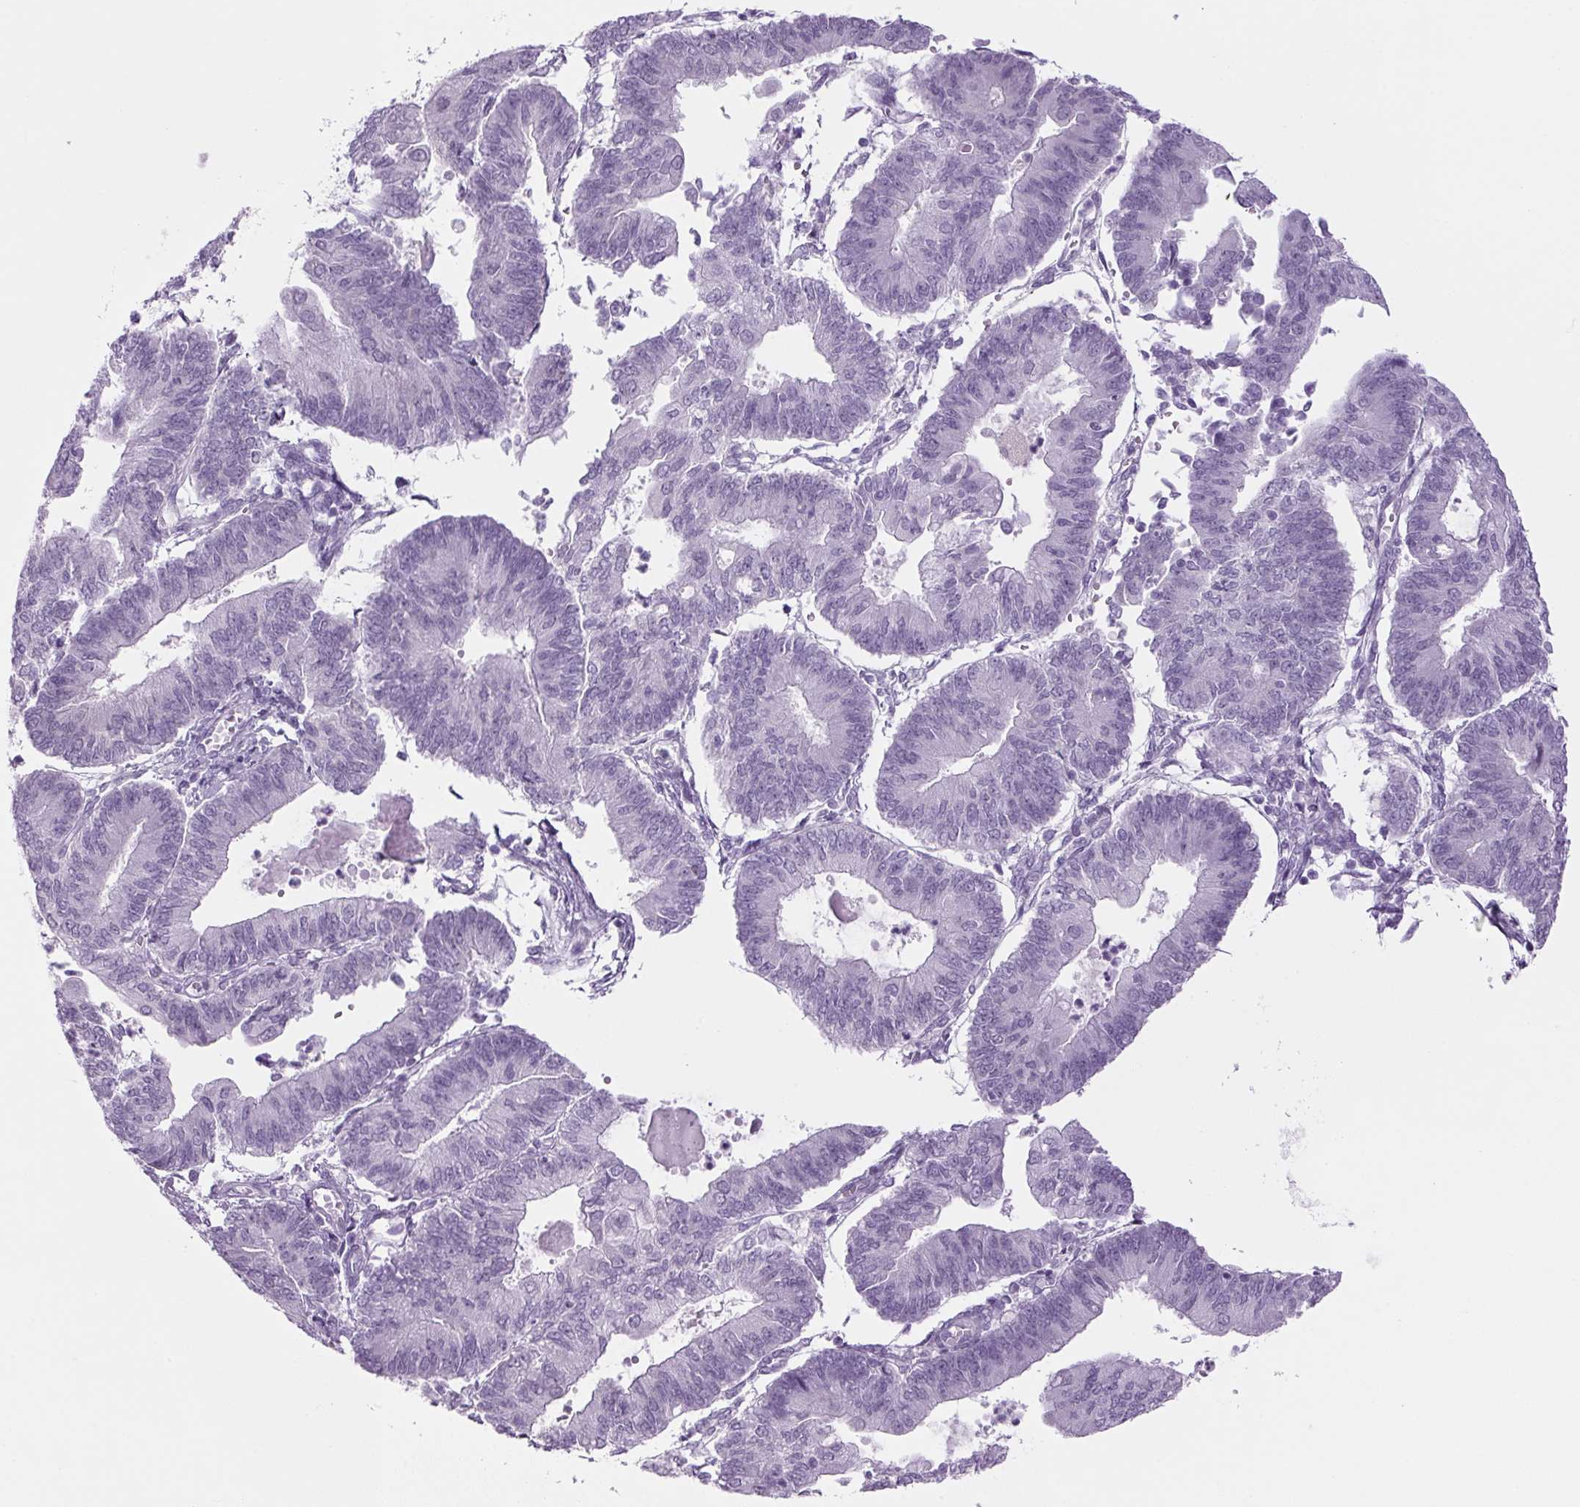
{"staining": {"intensity": "negative", "quantity": "none", "location": "none"}, "tissue": "endometrial cancer", "cell_type": "Tumor cells", "image_type": "cancer", "snomed": [{"axis": "morphology", "description": "Adenocarcinoma, NOS"}, {"axis": "topography", "description": "Endometrium"}], "caption": "DAB immunohistochemical staining of endometrial cancer reveals no significant staining in tumor cells.", "gene": "PPP1R1A", "patient": {"sex": "female", "age": 65}}